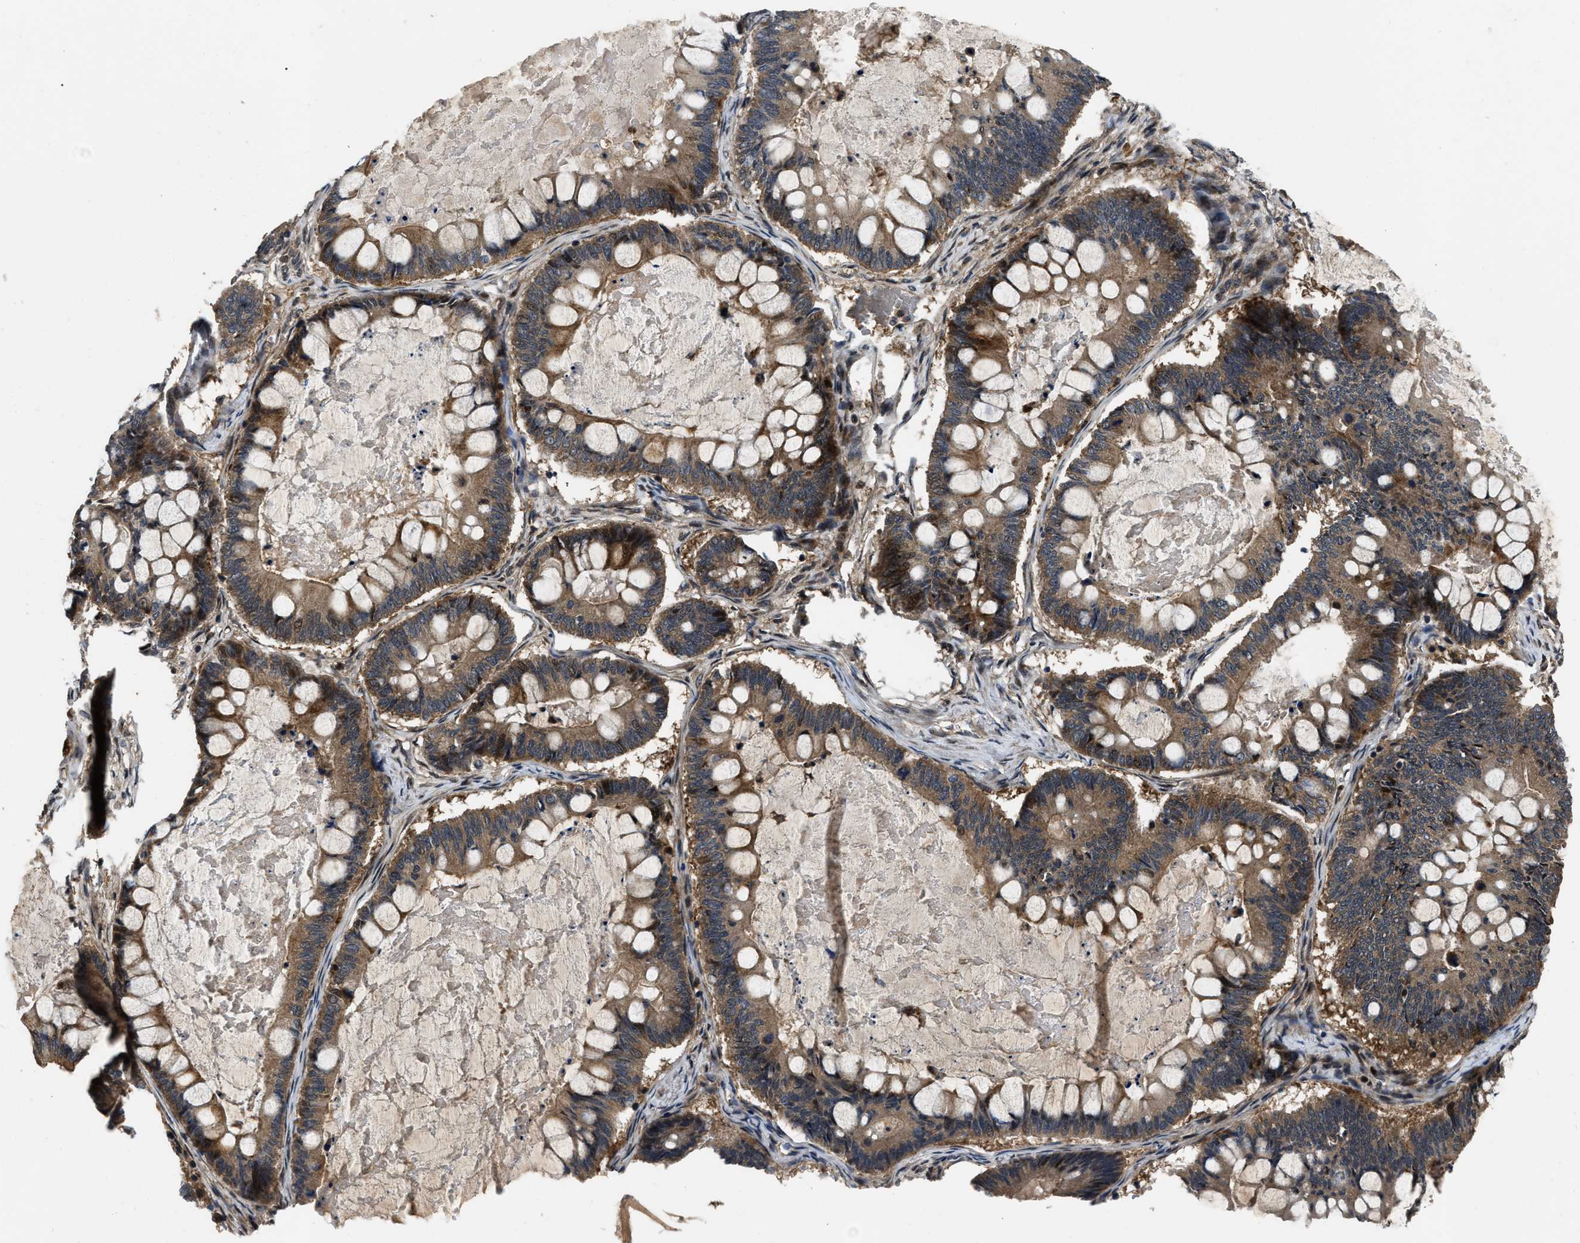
{"staining": {"intensity": "moderate", "quantity": ">75%", "location": "cytoplasmic/membranous"}, "tissue": "ovarian cancer", "cell_type": "Tumor cells", "image_type": "cancer", "snomed": [{"axis": "morphology", "description": "Cystadenocarcinoma, mucinous, NOS"}, {"axis": "topography", "description": "Ovary"}], "caption": "Immunohistochemical staining of human ovarian cancer reveals medium levels of moderate cytoplasmic/membranous protein staining in approximately >75% of tumor cells. Immunohistochemistry stains the protein in brown and the nuclei are stained blue.", "gene": "PPWD1", "patient": {"sex": "female", "age": 61}}